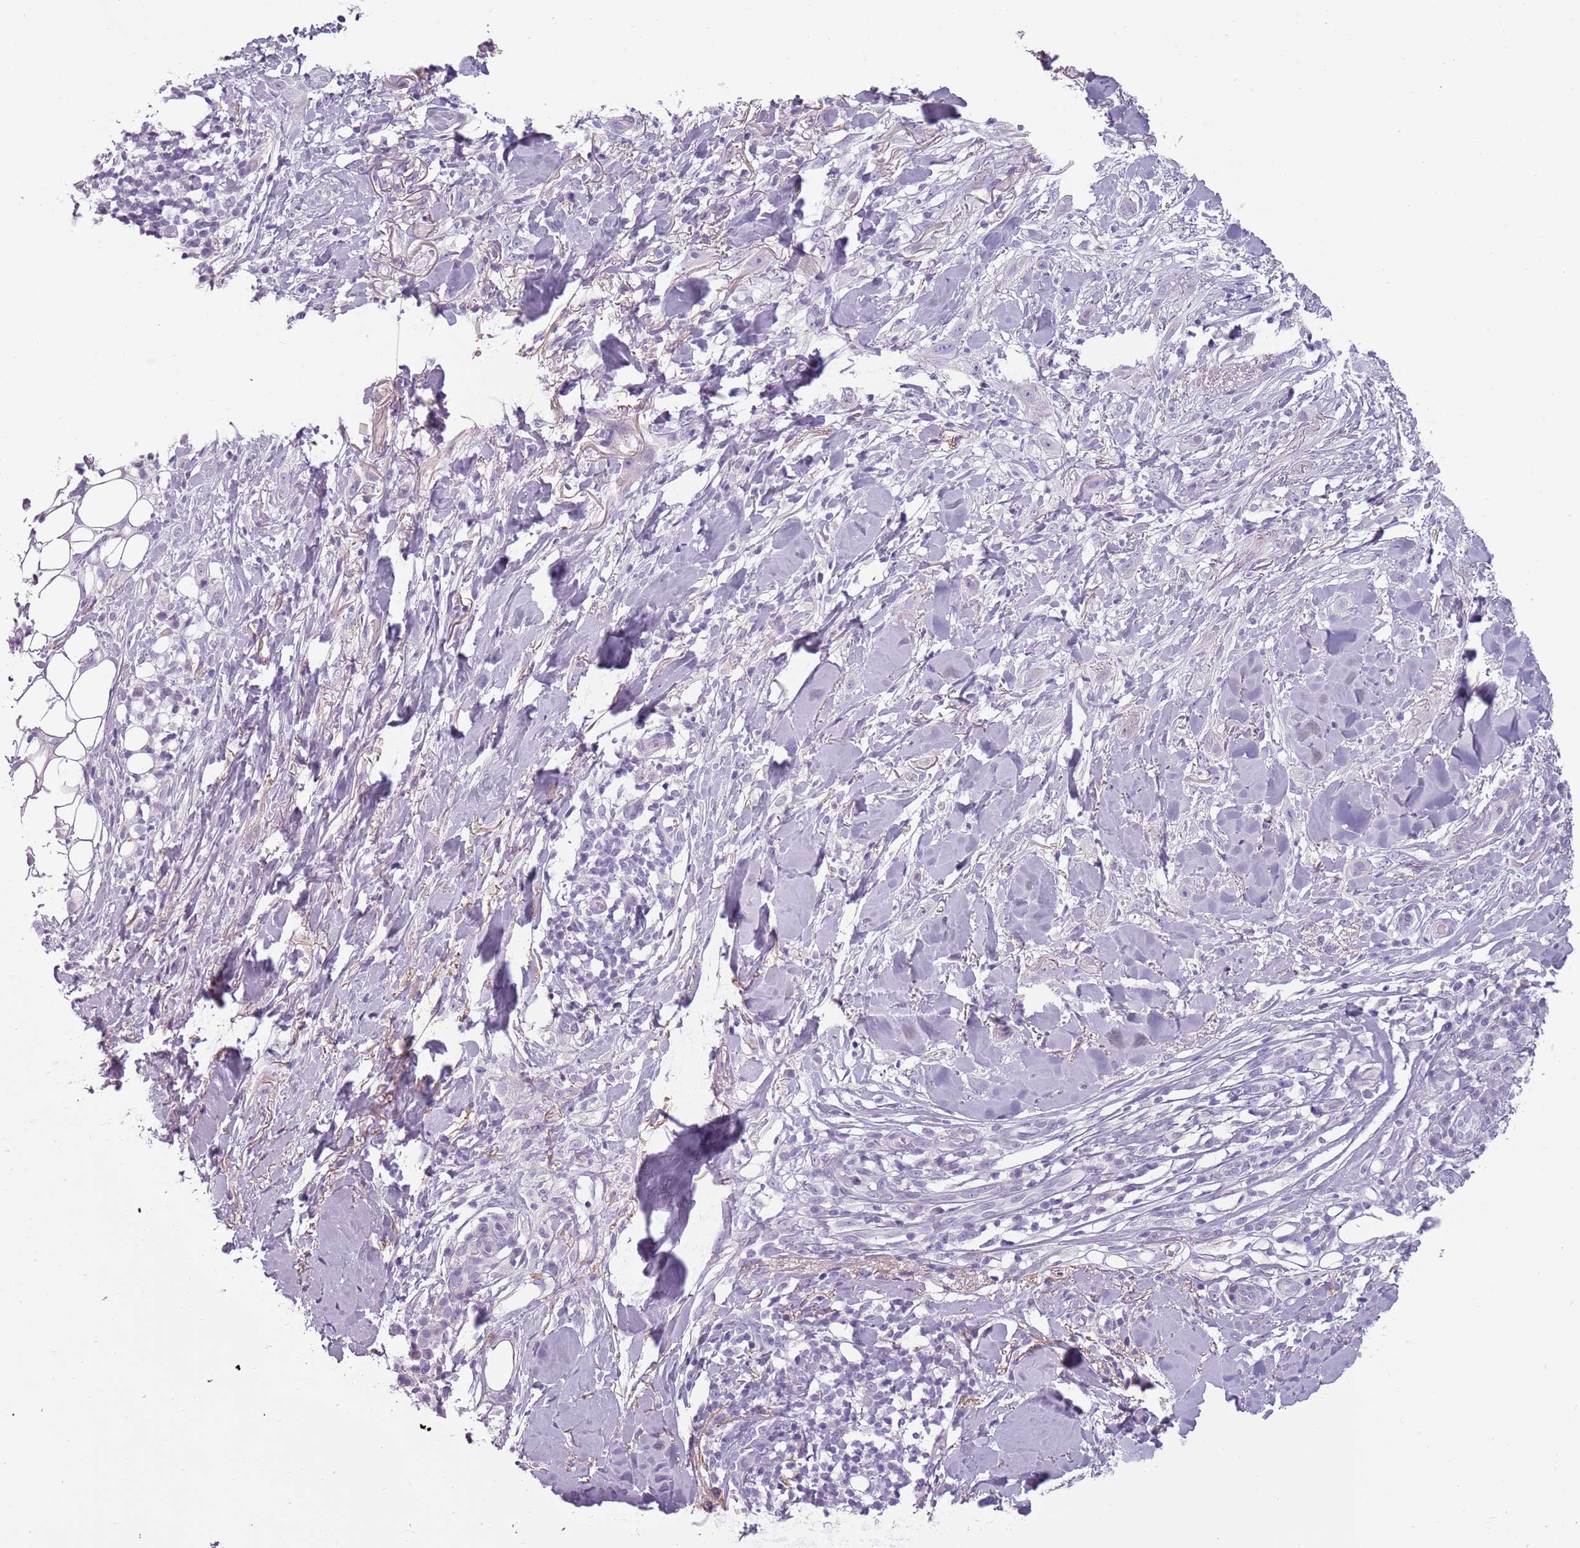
{"staining": {"intensity": "negative", "quantity": "none", "location": "none"}, "tissue": "skin cancer", "cell_type": "Tumor cells", "image_type": "cancer", "snomed": [{"axis": "morphology", "description": "Basal cell carcinoma"}, {"axis": "topography", "description": "Skin"}], "caption": "An immunohistochemistry (IHC) photomicrograph of basal cell carcinoma (skin) is shown. There is no staining in tumor cells of basal cell carcinoma (skin).", "gene": "MEGF8", "patient": {"sex": "male", "age": 72}}